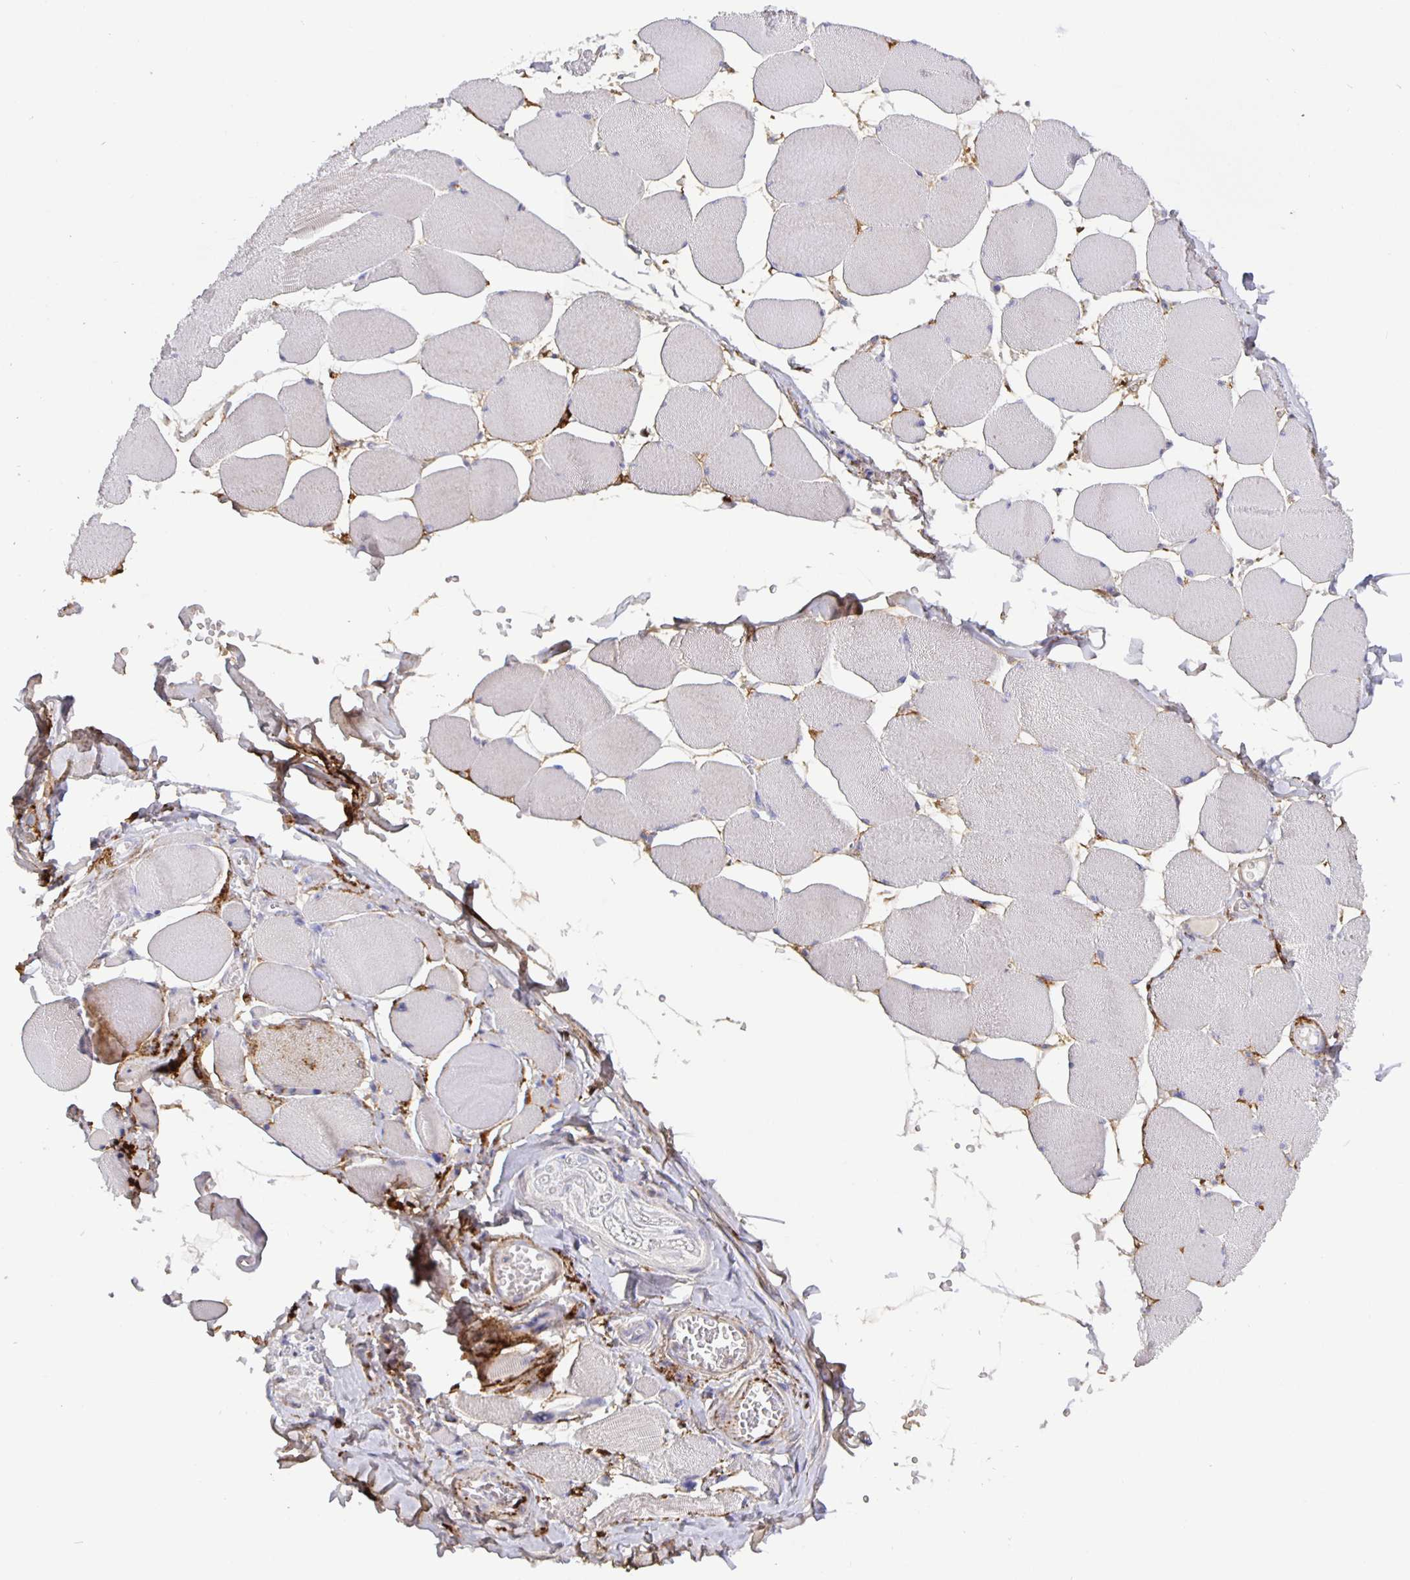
{"staining": {"intensity": "negative", "quantity": "none", "location": "none"}, "tissue": "skeletal muscle", "cell_type": "Myocytes", "image_type": "normal", "snomed": [{"axis": "morphology", "description": "Normal tissue, NOS"}, {"axis": "topography", "description": "Skeletal muscle"}], "caption": "The immunohistochemistry (IHC) image has no significant expression in myocytes of skeletal muscle. (DAB immunohistochemistry visualized using brightfield microscopy, high magnification).", "gene": "GDF15", "patient": {"sex": "female", "age": 75}}